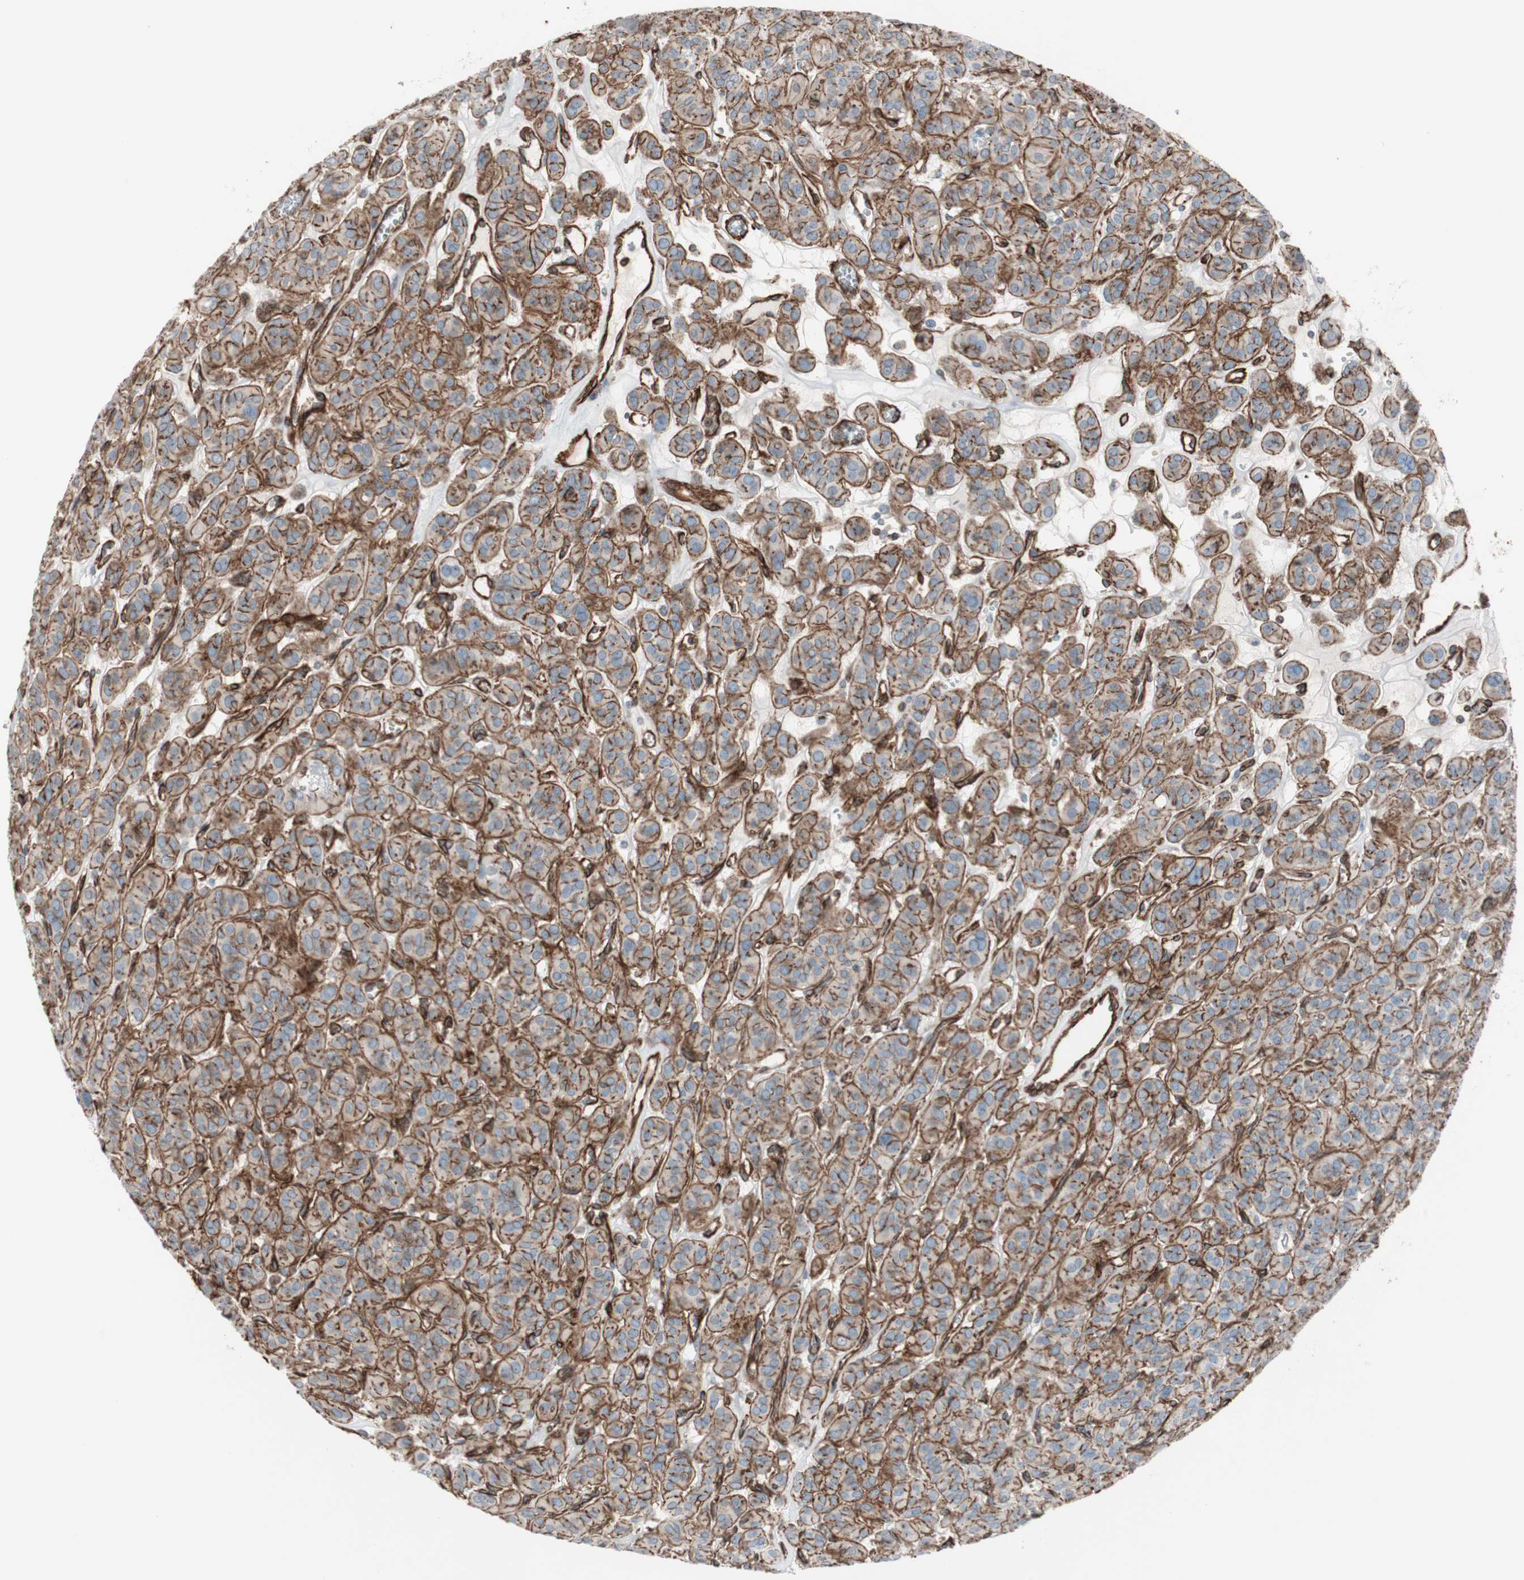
{"staining": {"intensity": "moderate", "quantity": ">75%", "location": "cytoplasmic/membranous"}, "tissue": "thyroid cancer", "cell_type": "Tumor cells", "image_type": "cancer", "snomed": [{"axis": "morphology", "description": "Follicular adenoma carcinoma, NOS"}, {"axis": "topography", "description": "Thyroid gland"}], "caption": "IHC histopathology image of thyroid follicular adenoma carcinoma stained for a protein (brown), which demonstrates medium levels of moderate cytoplasmic/membranous positivity in approximately >75% of tumor cells.", "gene": "TCTA", "patient": {"sex": "female", "age": 71}}